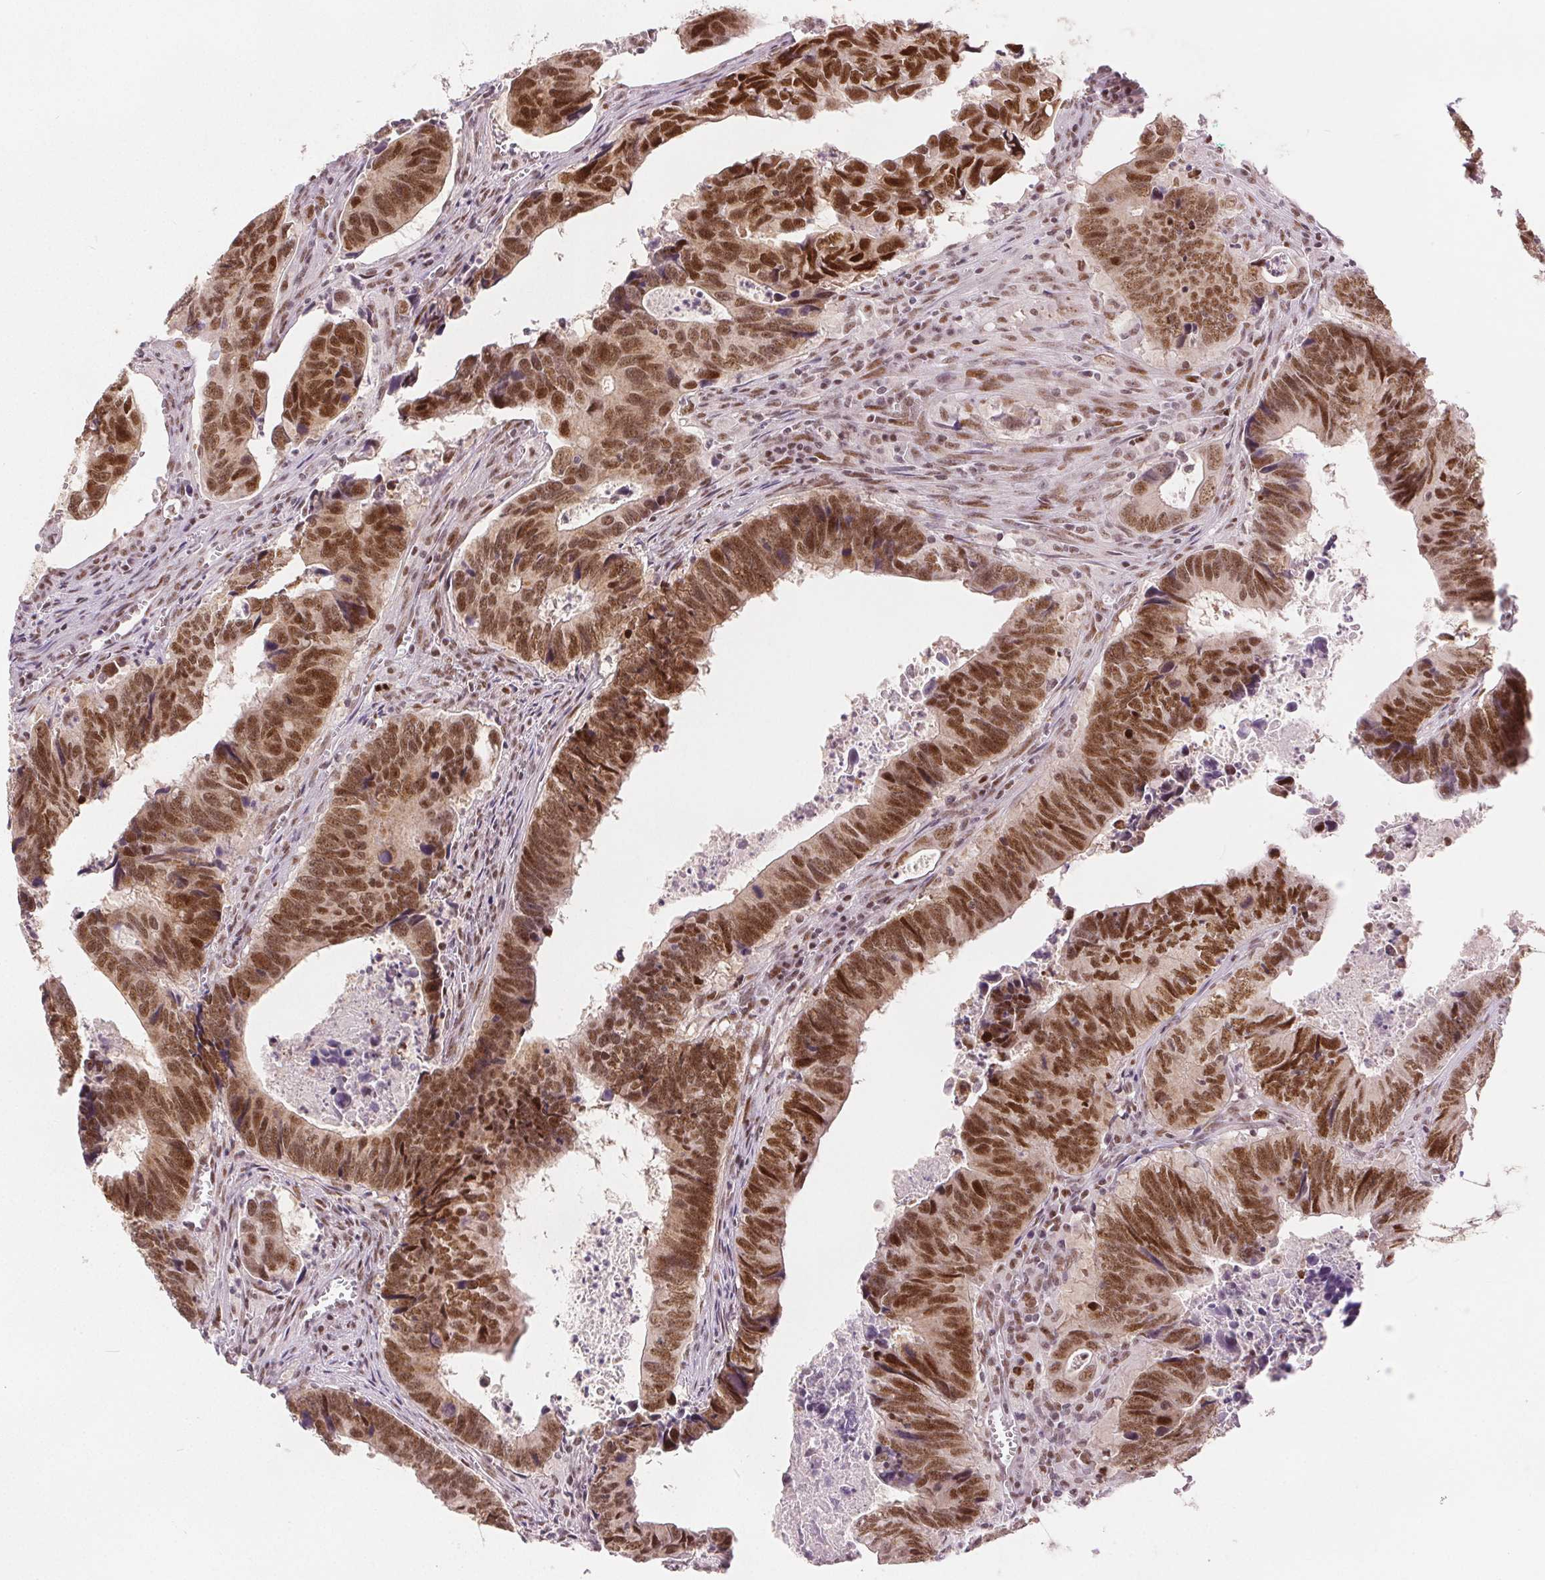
{"staining": {"intensity": "moderate", "quantity": ">75%", "location": "nuclear"}, "tissue": "colorectal cancer", "cell_type": "Tumor cells", "image_type": "cancer", "snomed": [{"axis": "morphology", "description": "Adenocarcinoma, NOS"}, {"axis": "topography", "description": "Colon"}], "caption": "Protein expression analysis of human adenocarcinoma (colorectal) reveals moderate nuclear expression in about >75% of tumor cells.", "gene": "ZNF703", "patient": {"sex": "female", "age": 82}}